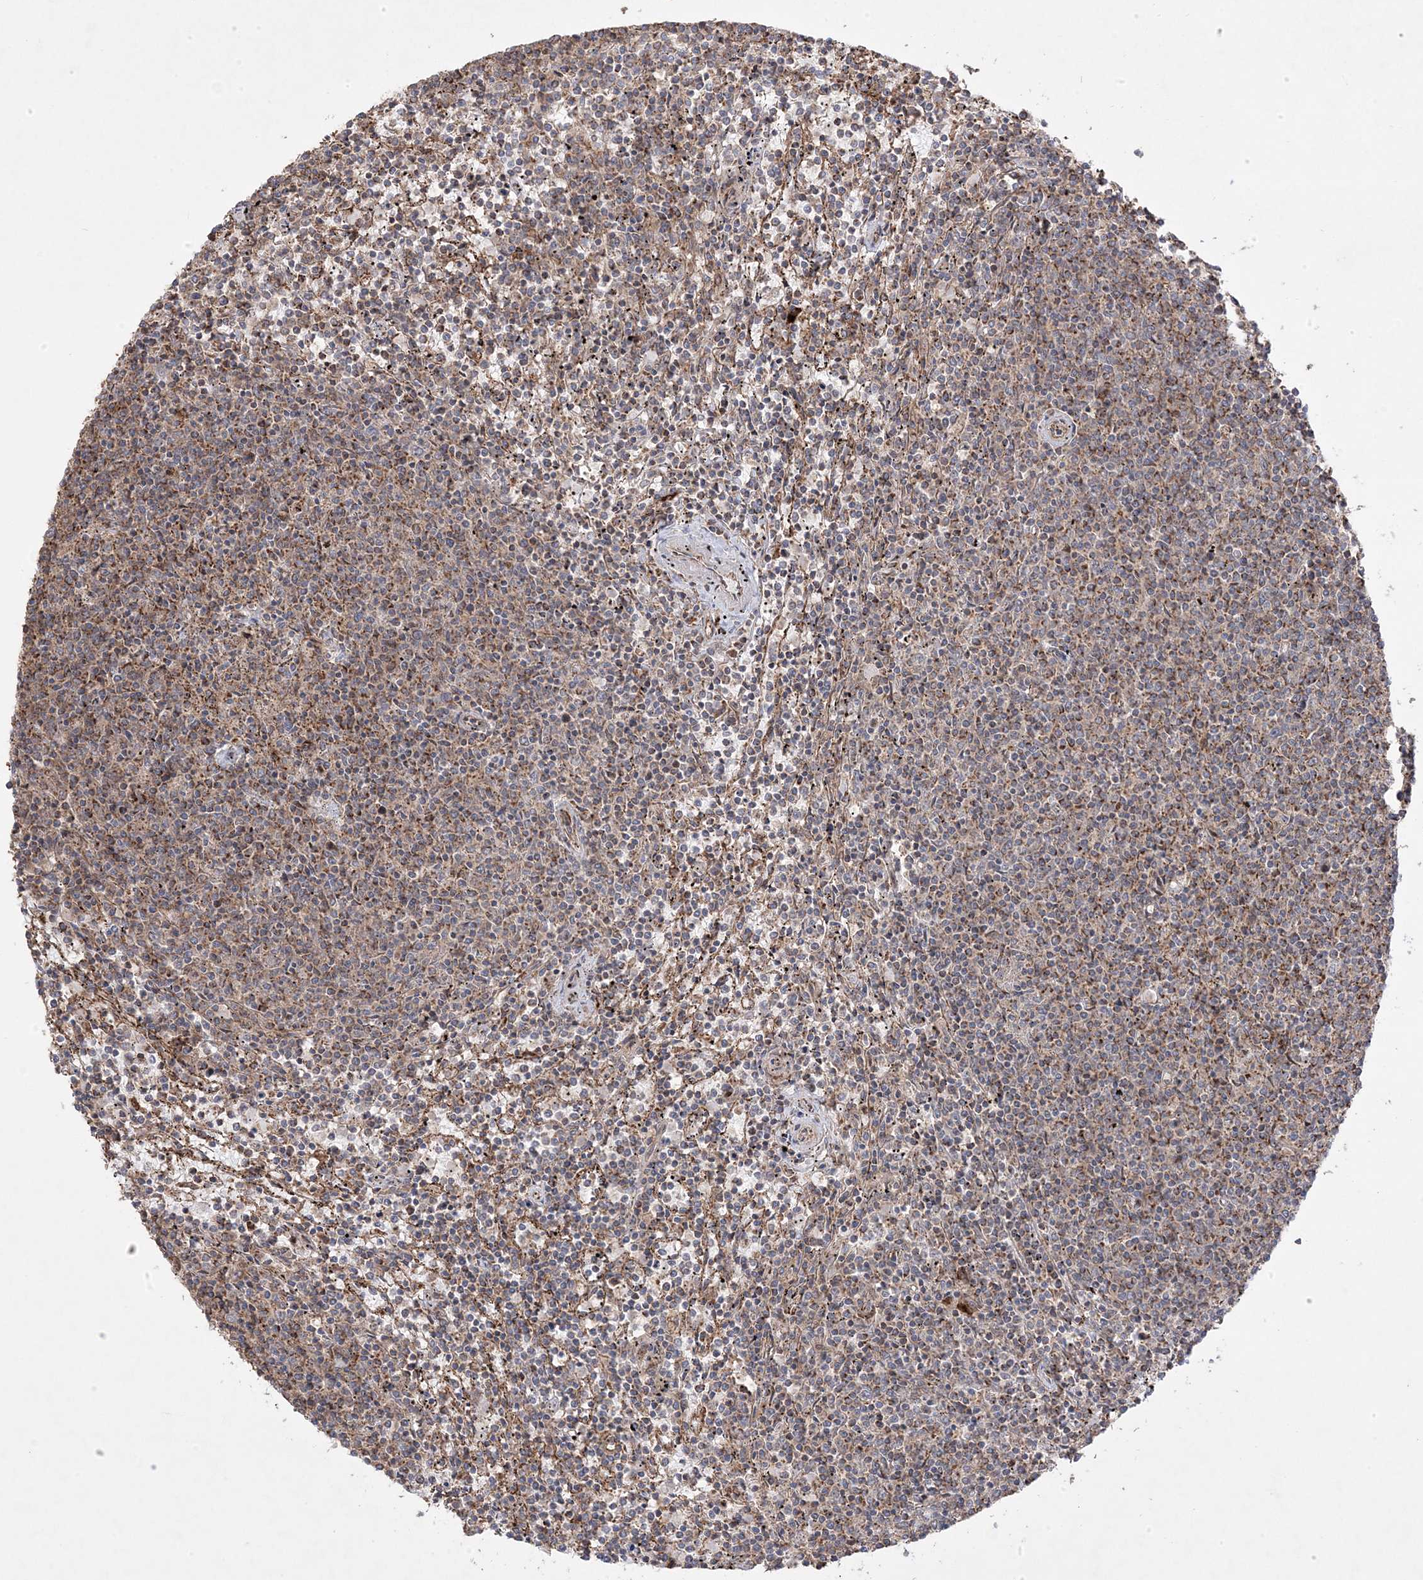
{"staining": {"intensity": "weak", "quantity": "25%-75%", "location": "cytoplasmic/membranous"}, "tissue": "lymphoma", "cell_type": "Tumor cells", "image_type": "cancer", "snomed": [{"axis": "morphology", "description": "Malignant lymphoma, non-Hodgkin's type, Low grade"}, {"axis": "topography", "description": "Spleen"}], "caption": "A high-resolution micrograph shows IHC staining of lymphoma, which reveals weak cytoplasmic/membranous positivity in about 25%-75% of tumor cells. (brown staining indicates protein expression, while blue staining denotes nuclei).", "gene": "CLUAP1", "patient": {"sex": "female", "age": 50}}